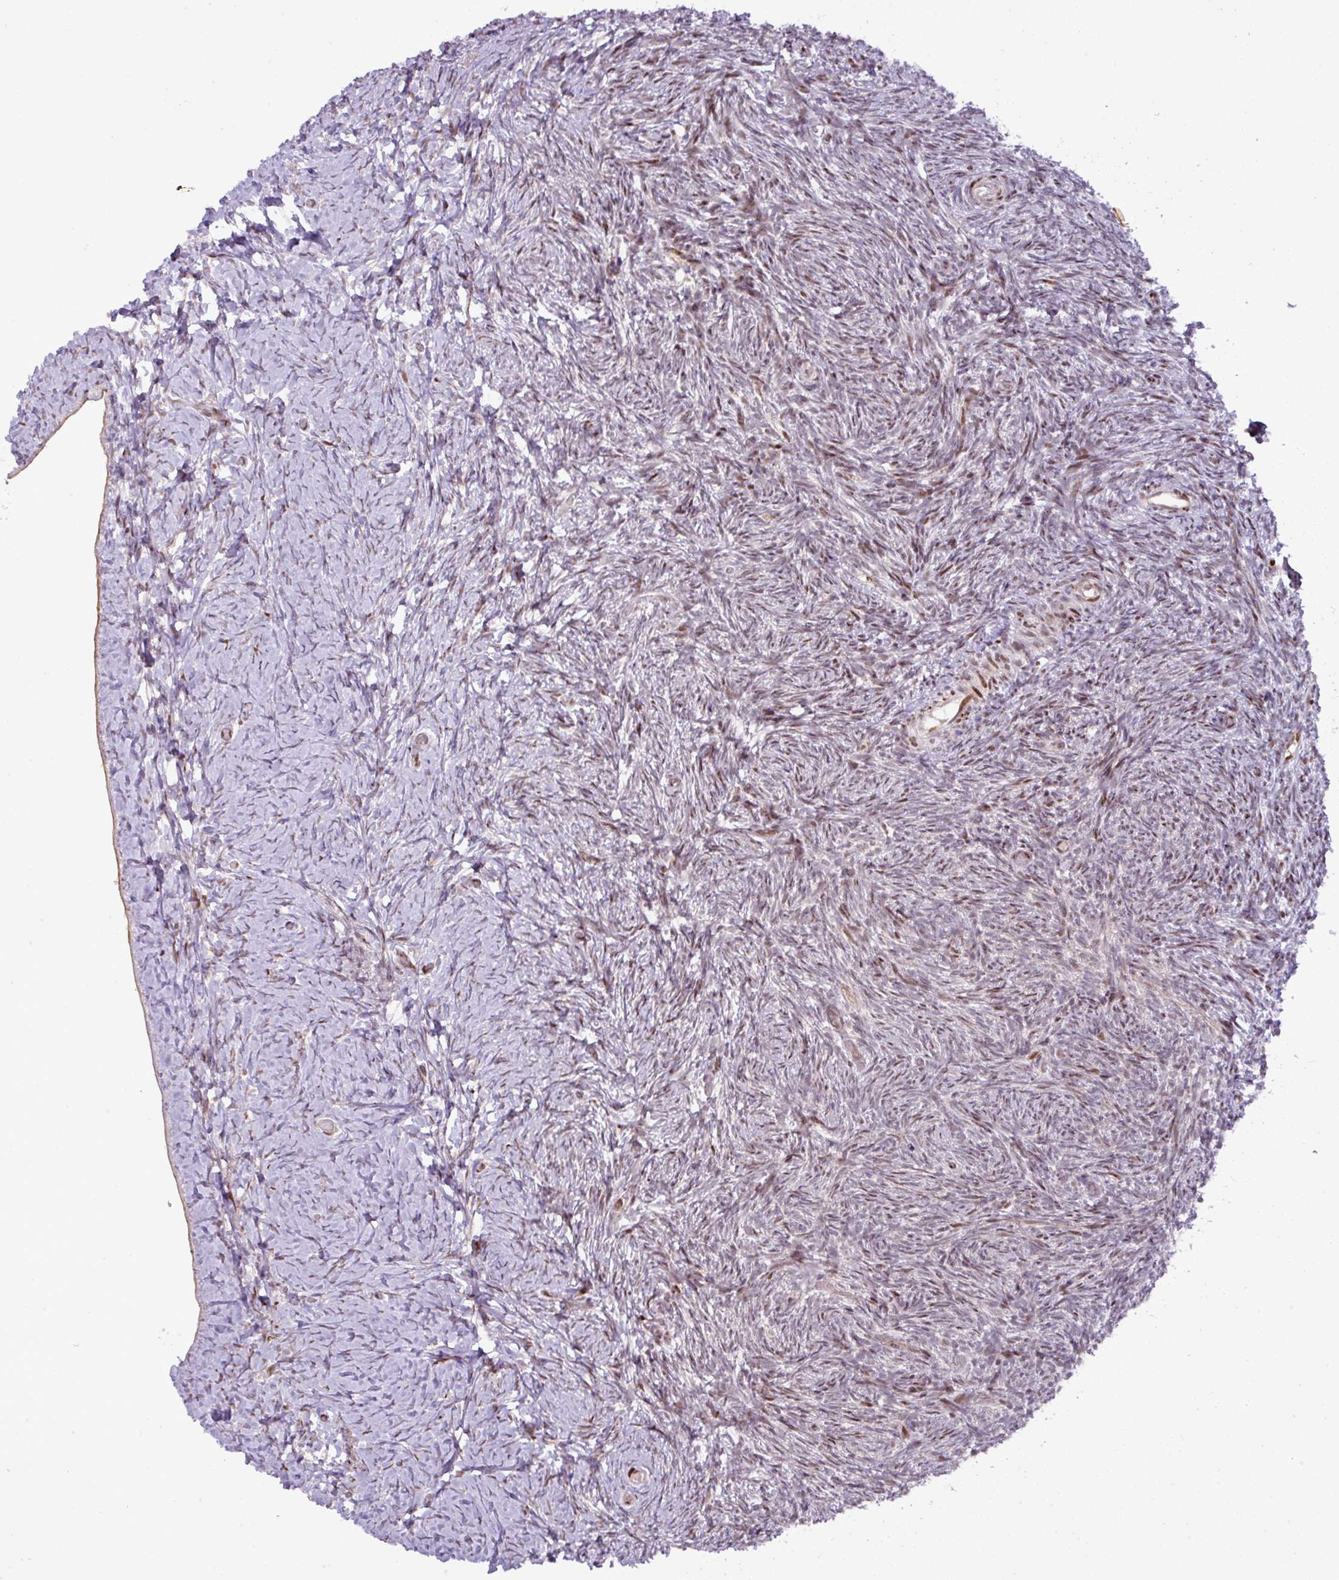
{"staining": {"intensity": "weak", "quantity": ">75%", "location": "nuclear"}, "tissue": "ovary", "cell_type": "Follicle cells", "image_type": "normal", "snomed": [{"axis": "morphology", "description": "Normal tissue, NOS"}, {"axis": "topography", "description": "Ovary"}], "caption": "Protein expression analysis of unremarkable ovary displays weak nuclear positivity in approximately >75% of follicle cells. Ihc stains the protein of interest in brown and the nuclei are stained blue.", "gene": "MYSM1", "patient": {"sex": "female", "age": 39}}